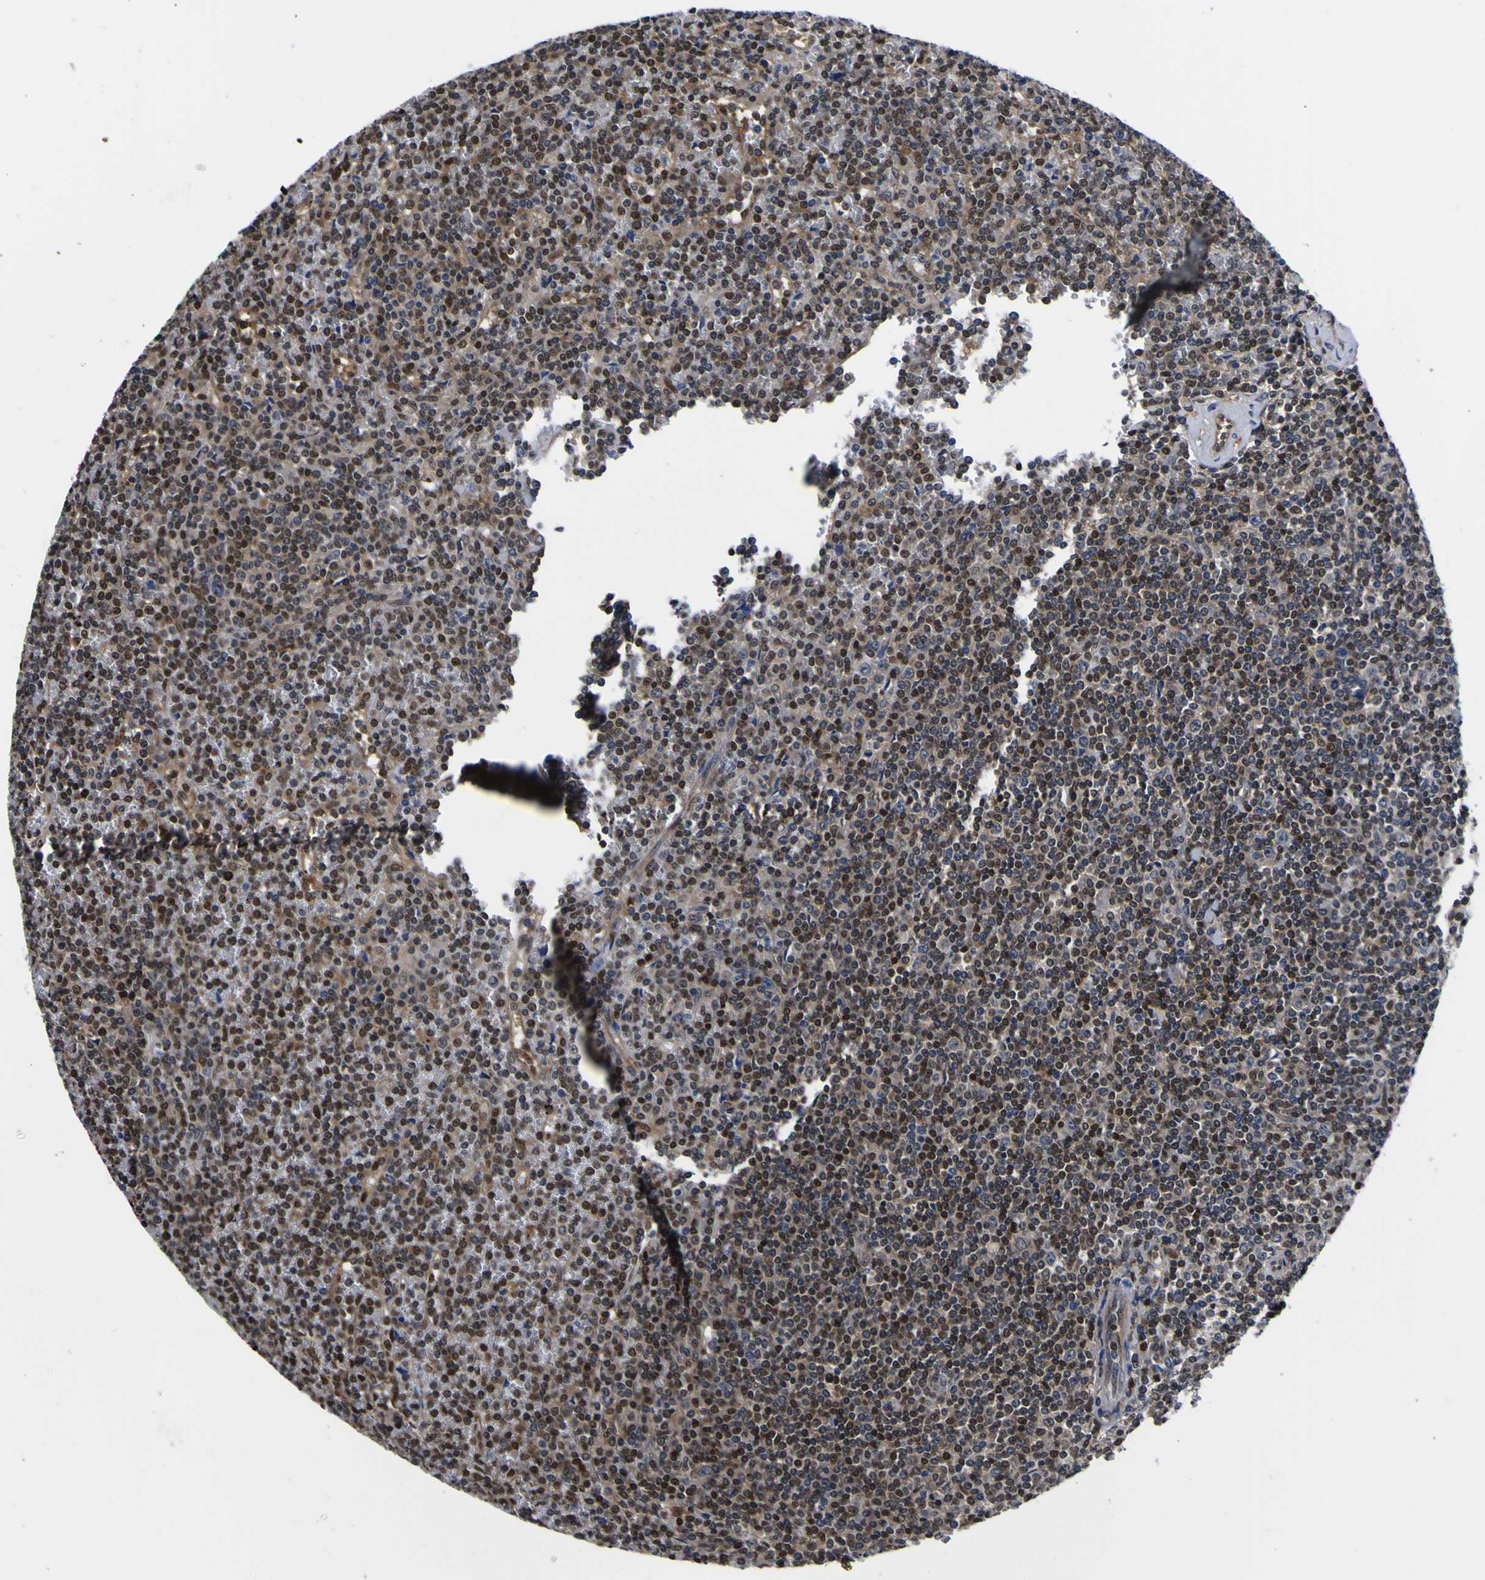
{"staining": {"intensity": "moderate", "quantity": "25%-75%", "location": "cytoplasmic/membranous,nuclear"}, "tissue": "lymphoma", "cell_type": "Tumor cells", "image_type": "cancer", "snomed": [{"axis": "morphology", "description": "Malignant lymphoma, non-Hodgkin's type, Low grade"}, {"axis": "topography", "description": "Spleen"}], "caption": "This micrograph shows low-grade malignant lymphoma, non-Hodgkin's type stained with IHC to label a protein in brown. The cytoplasmic/membranous and nuclear of tumor cells show moderate positivity for the protein. Nuclei are counter-stained blue.", "gene": "FAM110B", "patient": {"sex": "female", "age": 19}}